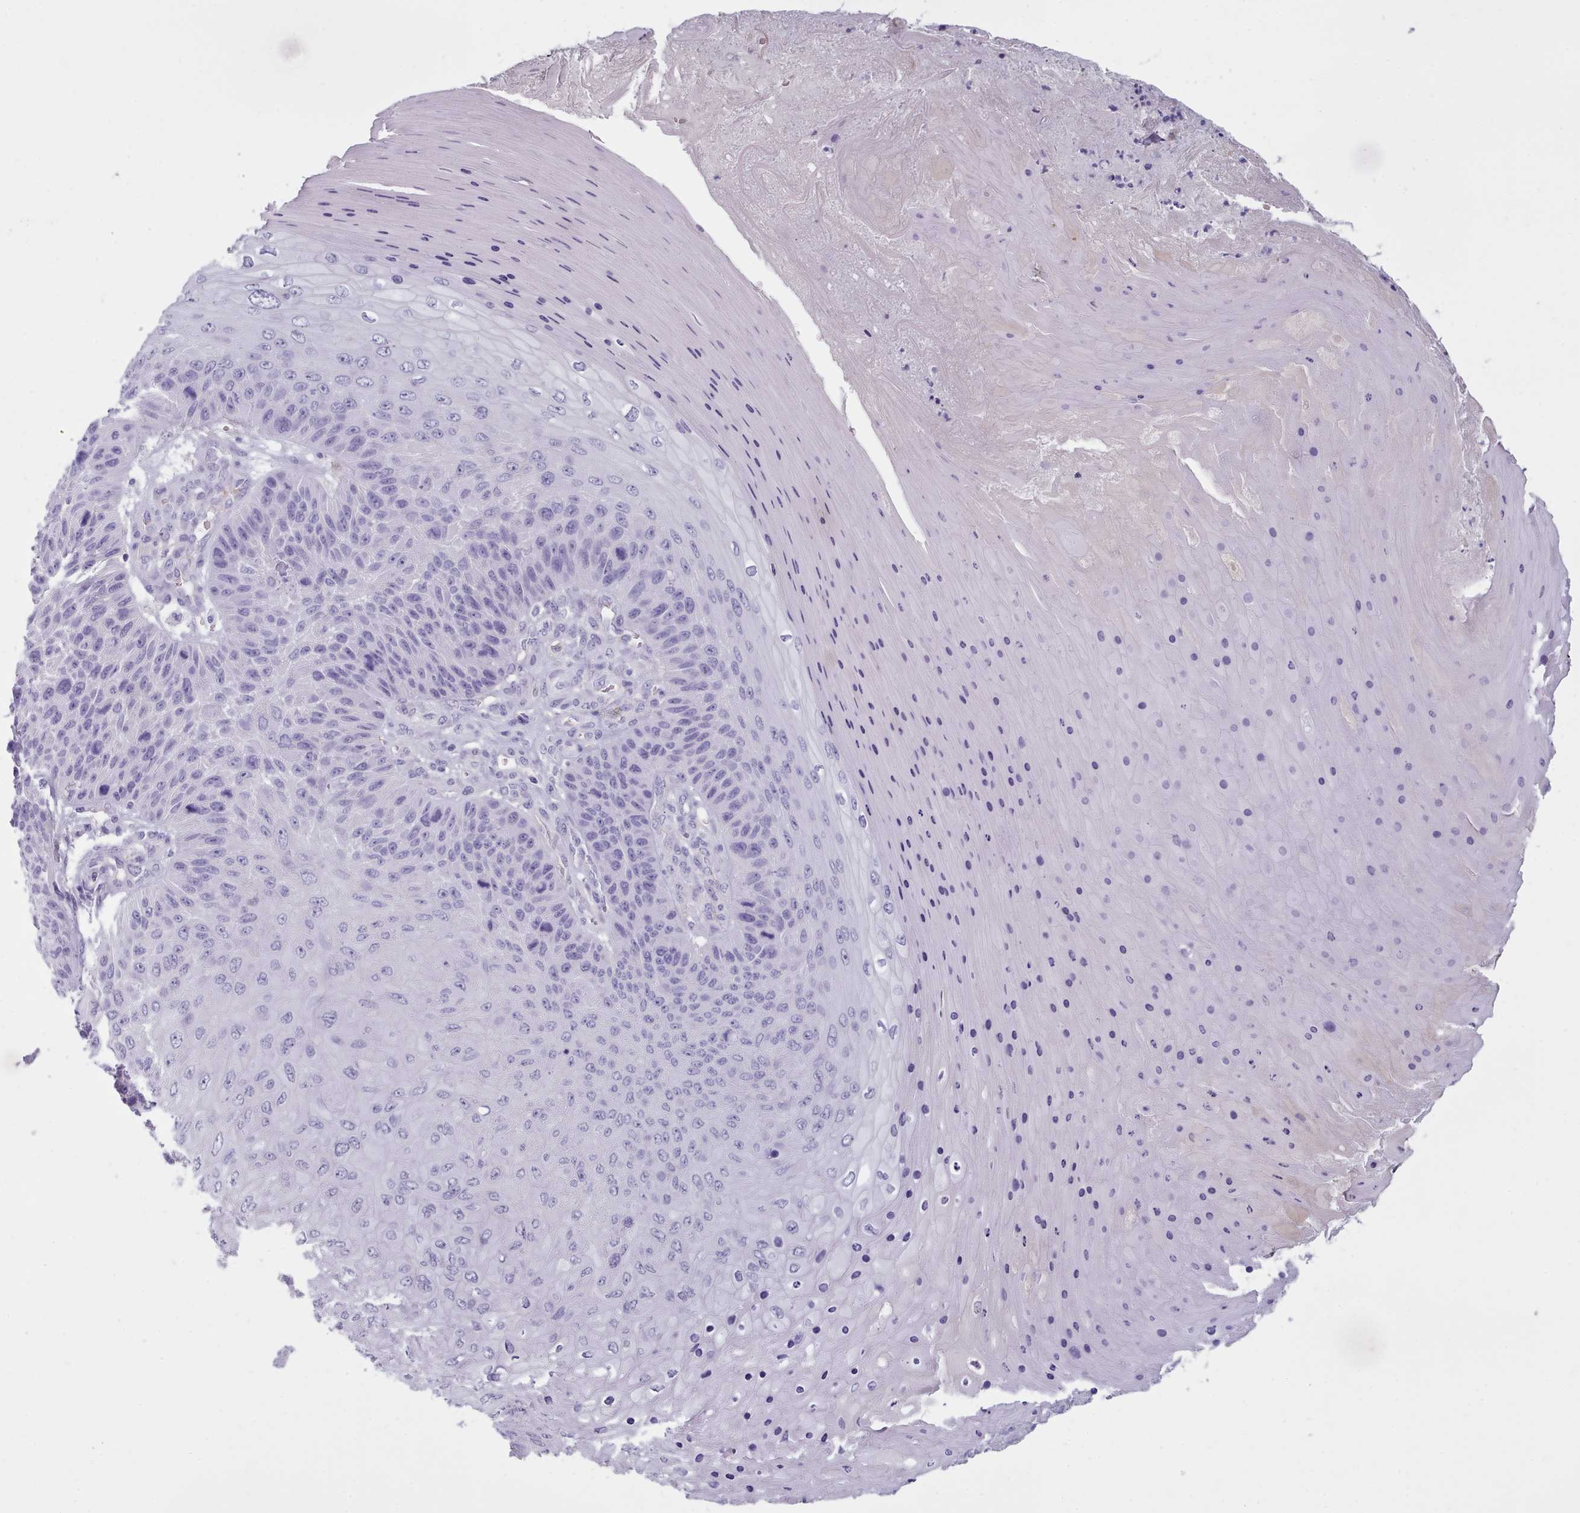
{"staining": {"intensity": "negative", "quantity": "none", "location": "none"}, "tissue": "skin cancer", "cell_type": "Tumor cells", "image_type": "cancer", "snomed": [{"axis": "morphology", "description": "Squamous cell carcinoma, NOS"}, {"axis": "topography", "description": "Skin"}], "caption": "Immunohistochemistry (IHC) image of neoplastic tissue: human skin cancer stained with DAB shows no significant protein expression in tumor cells.", "gene": "ZNF43", "patient": {"sex": "female", "age": 88}}